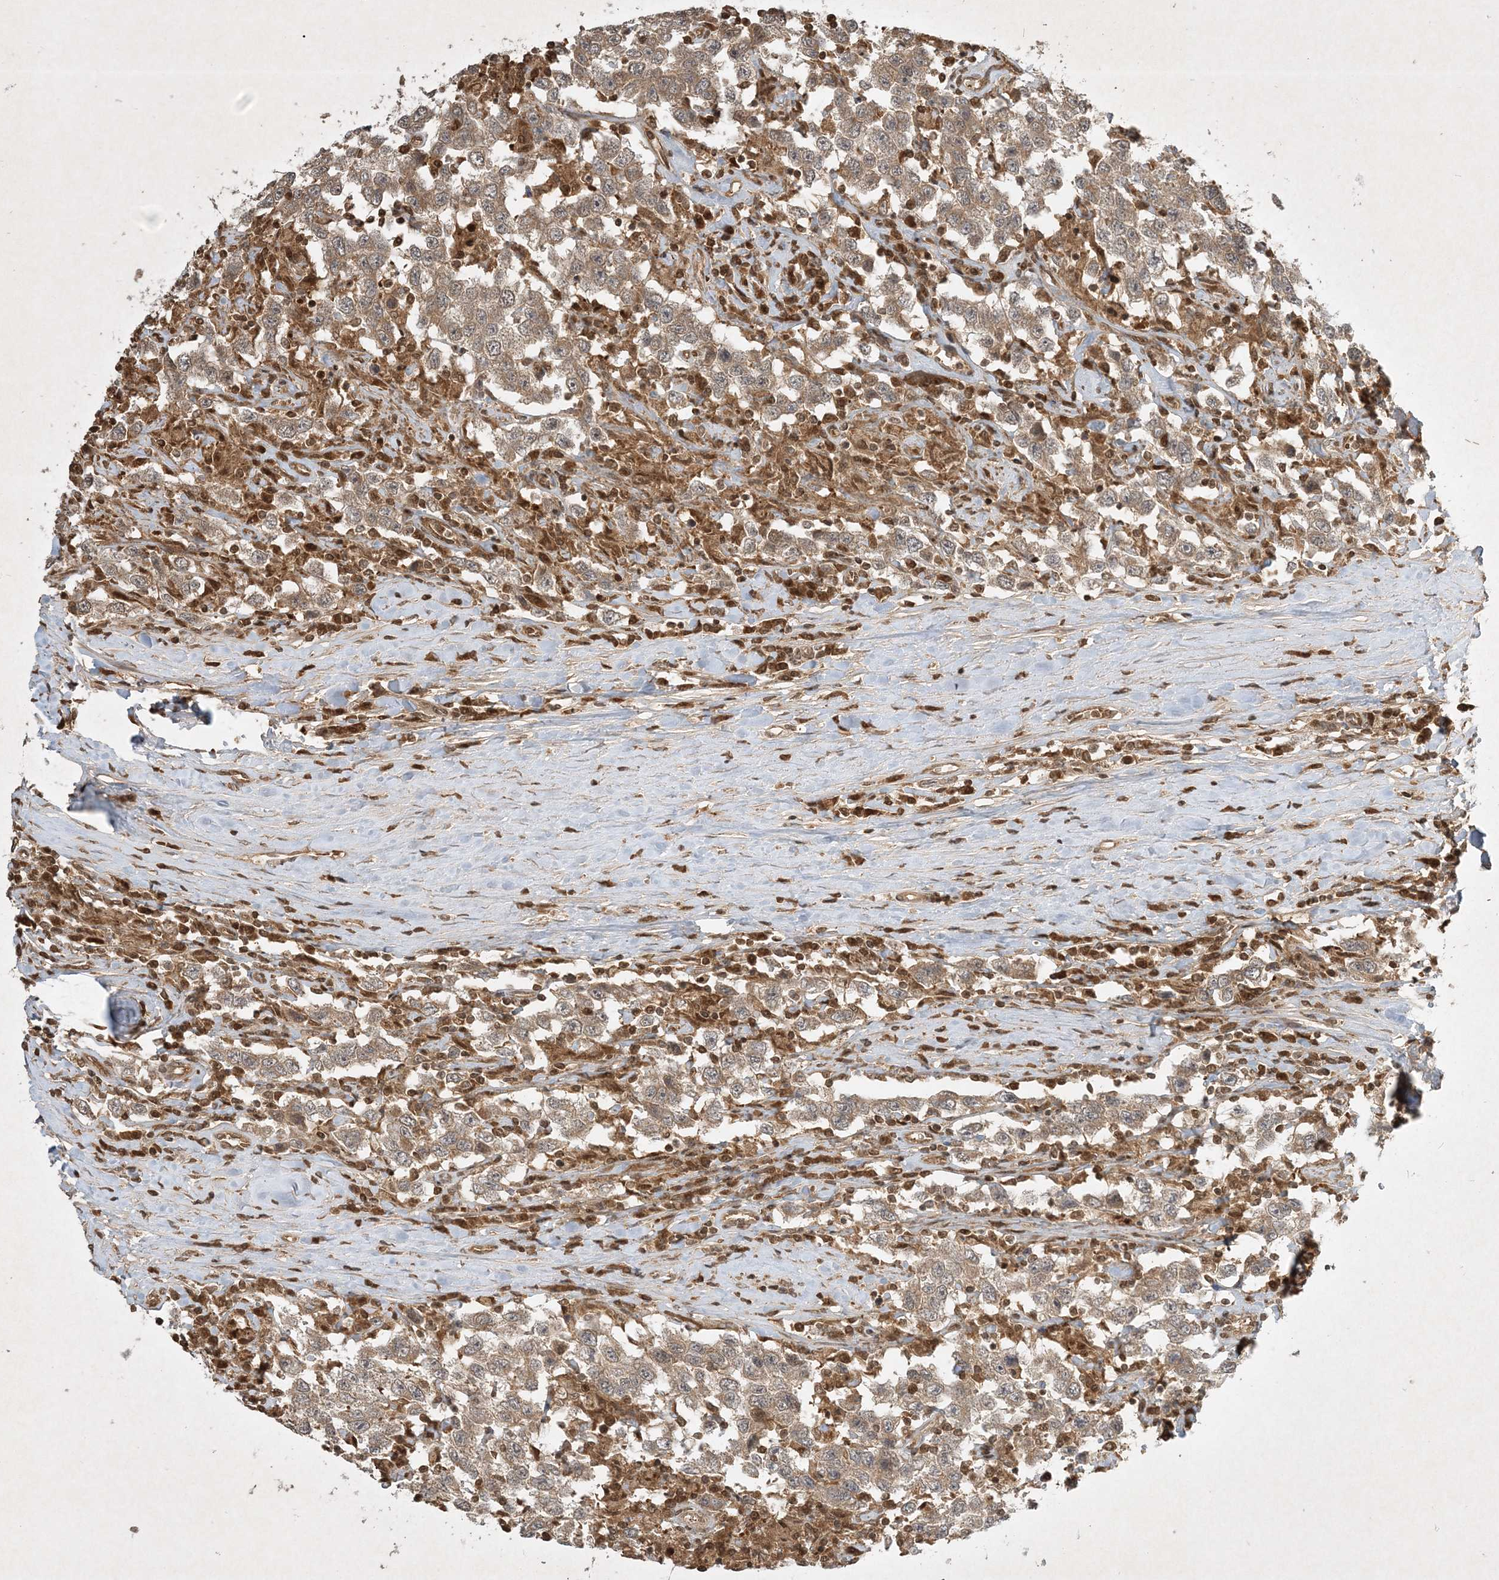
{"staining": {"intensity": "moderate", "quantity": ">75%", "location": "cytoplasmic/membranous"}, "tissue": "testis cancer", "cell_type": "Tumor cells", "image_type": "cancer", "snomed": [{"axis": "morphology", "description": "Seminoma, NOS"}, {"axis": "topography", "description": "Testis"}], "caption": "Protein analysis of testis cancer tissue shows moderate cytoplasmic/membranous expression in about >75% of tumor cells.", "gene": "PLTP", "patient": {"sex": "male", "age": 41}}